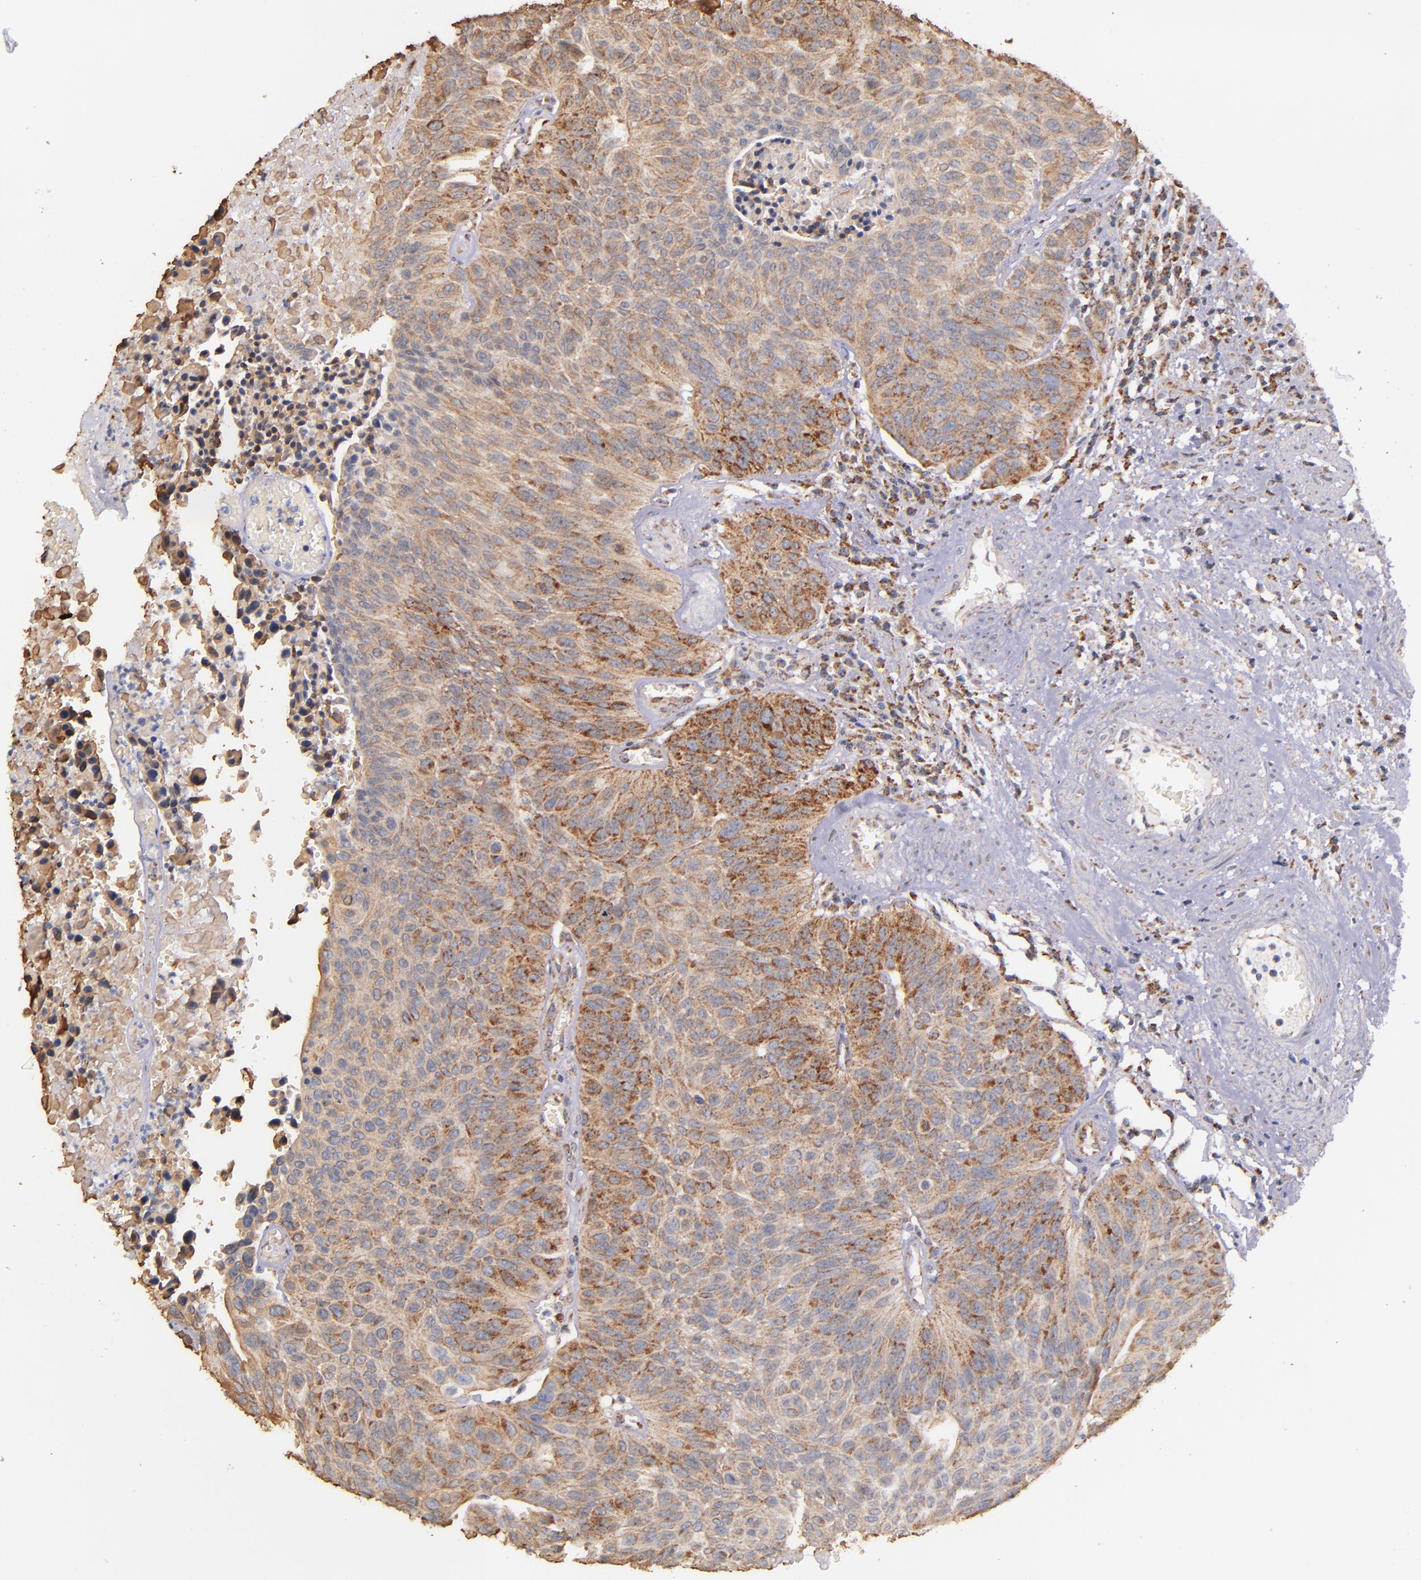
{"staining": {"intensity": "moderate", "quantity": ">75%", "location": "cytoplasmic/membranous"}, "tissue": "urothelial cancer", "cell_type": "Tumor cells", "image_type": "cancer", "snomed": [{"axis": "morphology", "description": "Urothelial carcinoma, High grade"}, {"axis": "topography", "description": "Urinary bladder"}], "caption": "Moderate cytoplasmic/membranous staining is seen in about >75% of tumor cells in urothelial cancer.", "gene": "SHC1", "patient": {"sex": "male", "age": 66}}